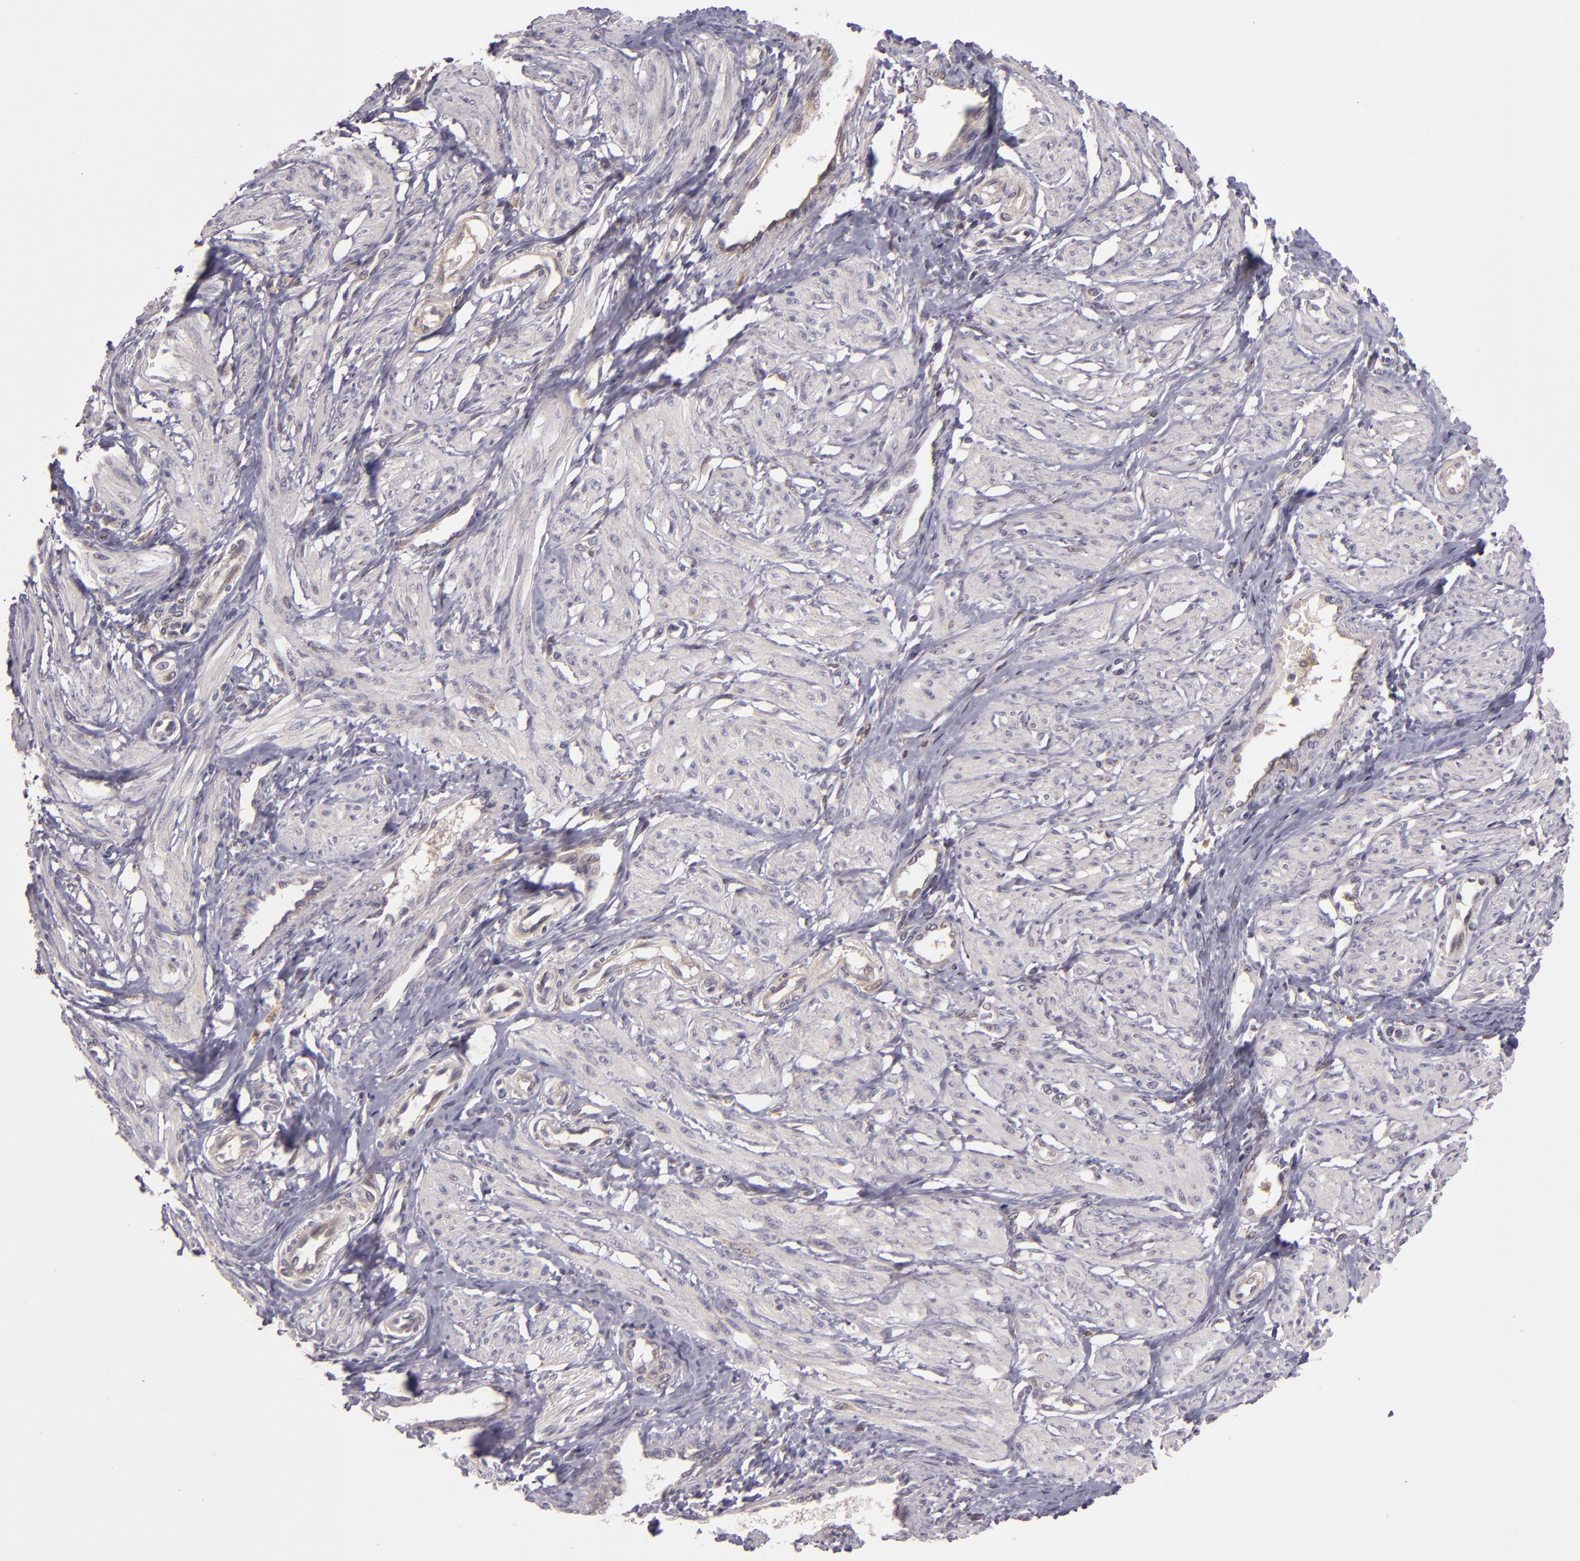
{"staining": {"intensity": "weak", "quantity": "<25%", "location": "cytoplasmic/membranous"}, "tissue": "smooth muscle", "cell_type": "Smooth muscle cells", "image_type": "normal", "snomed": [{"axis": "morphology", "description": "Normal tissue, NOS"}, {"axis": "topography", "description": "Smooth muscle"}, {"axis": "topography", "description": "Uterus"}], "caption": "Smooth muscle cells are negative for brown protein staining in benign smooth muscle.", "gene": "FHIT", "patient": {"sex": "female", "age": 39}}